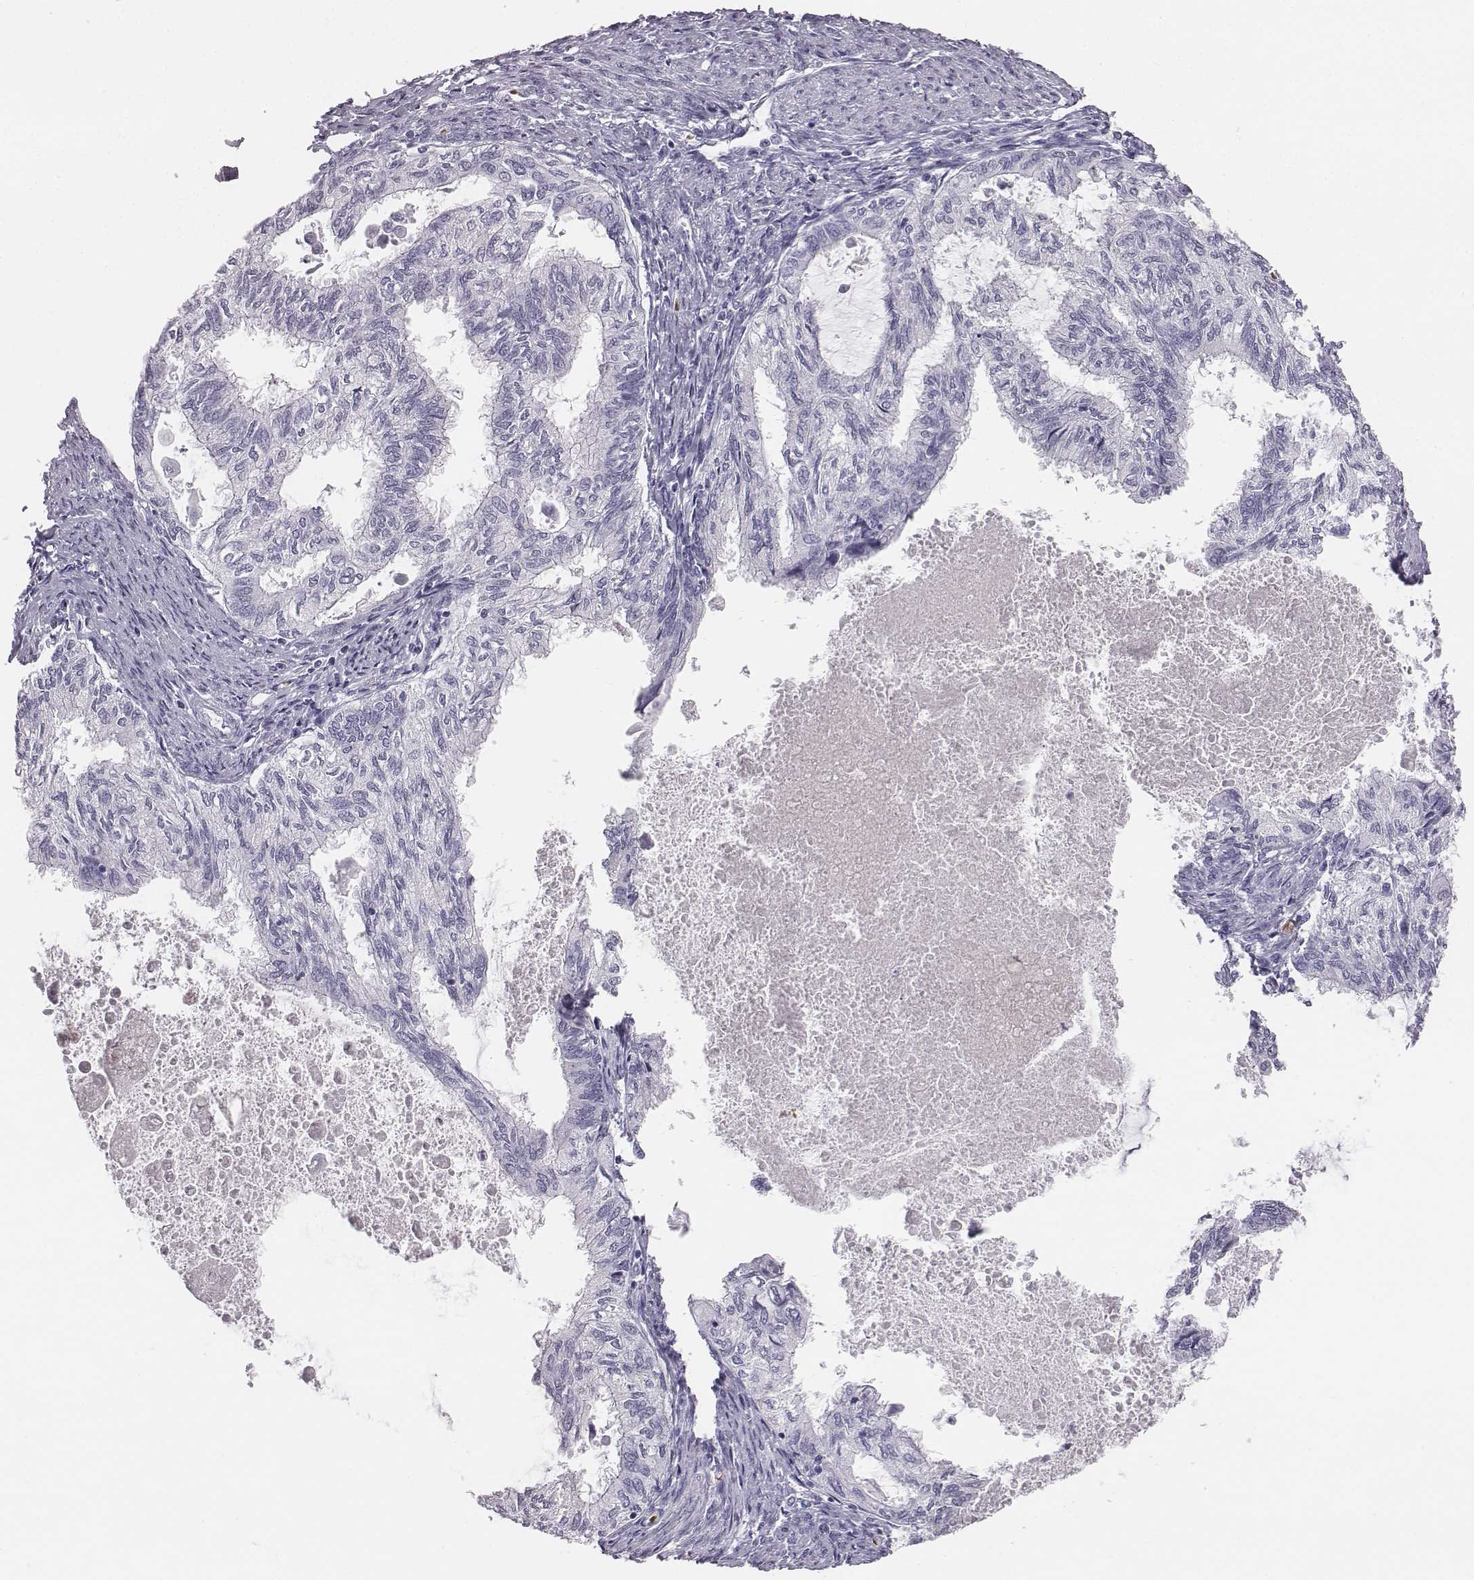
{"staining": {"intensity": "negative", "quantity": "none", "location": "none"}, "tissue": "endometrial cancer", "cell_type": "Tumor cells", "image_type": "cancer", "snomed": [{"axis": "morphology", "description": "Adenocarcinoma, NOS"}, {"axis": "topography", "description": "Endometrium"}], "caption": "Tumor cells are negative for brown protein staining in endometrial cancer (adenocarcinoma).", "gene": "HBZ", "patient": {"sex": "female", "age": 86}}